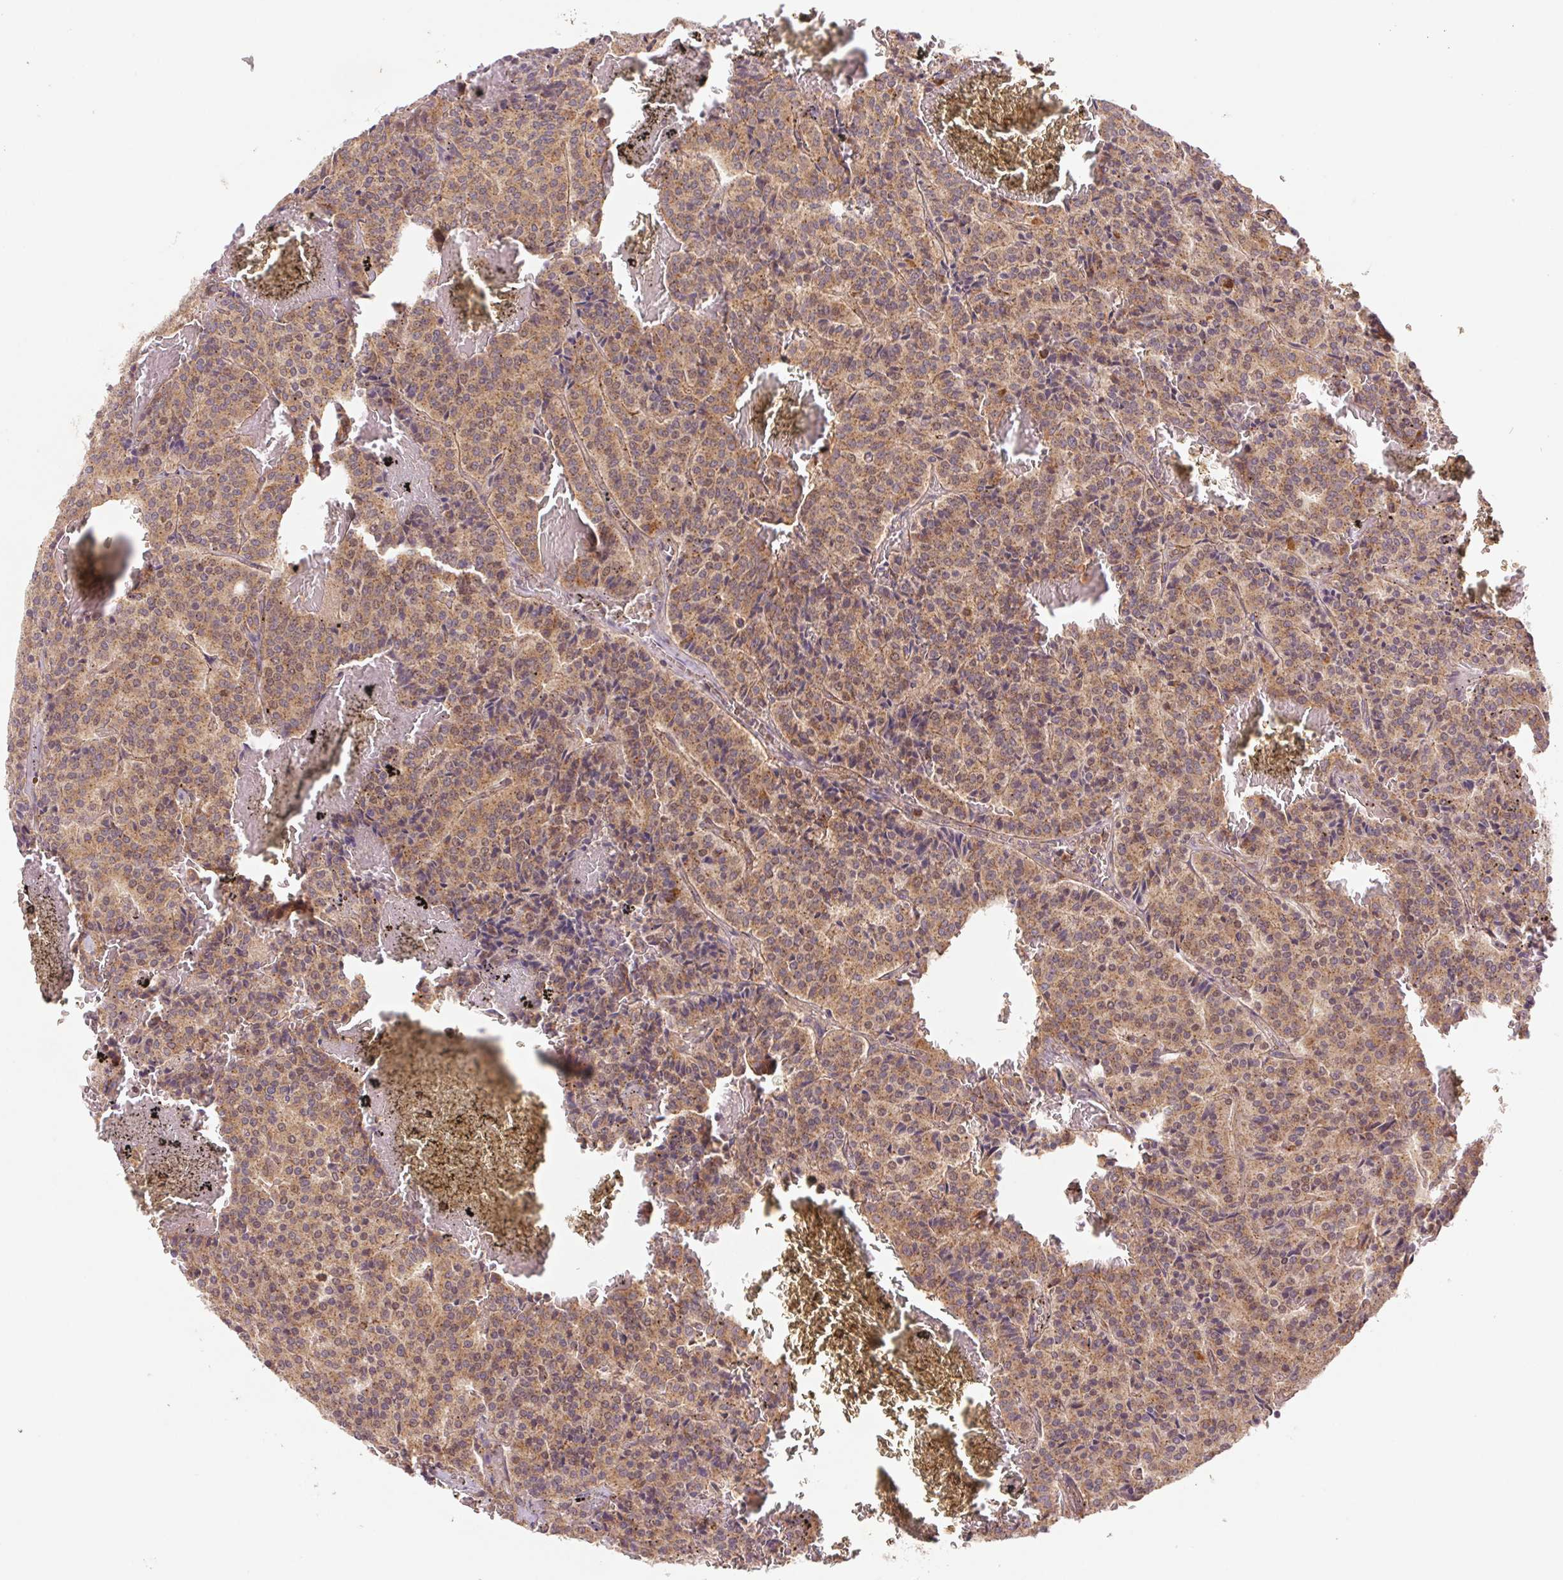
{"staining": {"intensity": "moderate", "quantity": ">75%", "location": "cytoplasmic/membranous"}, "tissue": "carcinoid", "cell_type": "Tumor cells", "image_type": "cancer", "snomed": [{"axis": "morphology", "description": "Carcinoid, malignant, NOS"}, {"axis": "topography", "description": "Lung"}], "caption": "This micrograph reveals carcinoid stained with IHC to label a protein in brown. The cytoplasmic/membranous of tumor cells show moderate positivity for the protein. Nuclei are counter-stained blue.", "gene": "MTHFD1", "patient": {"sex": "male", "age": 70}}